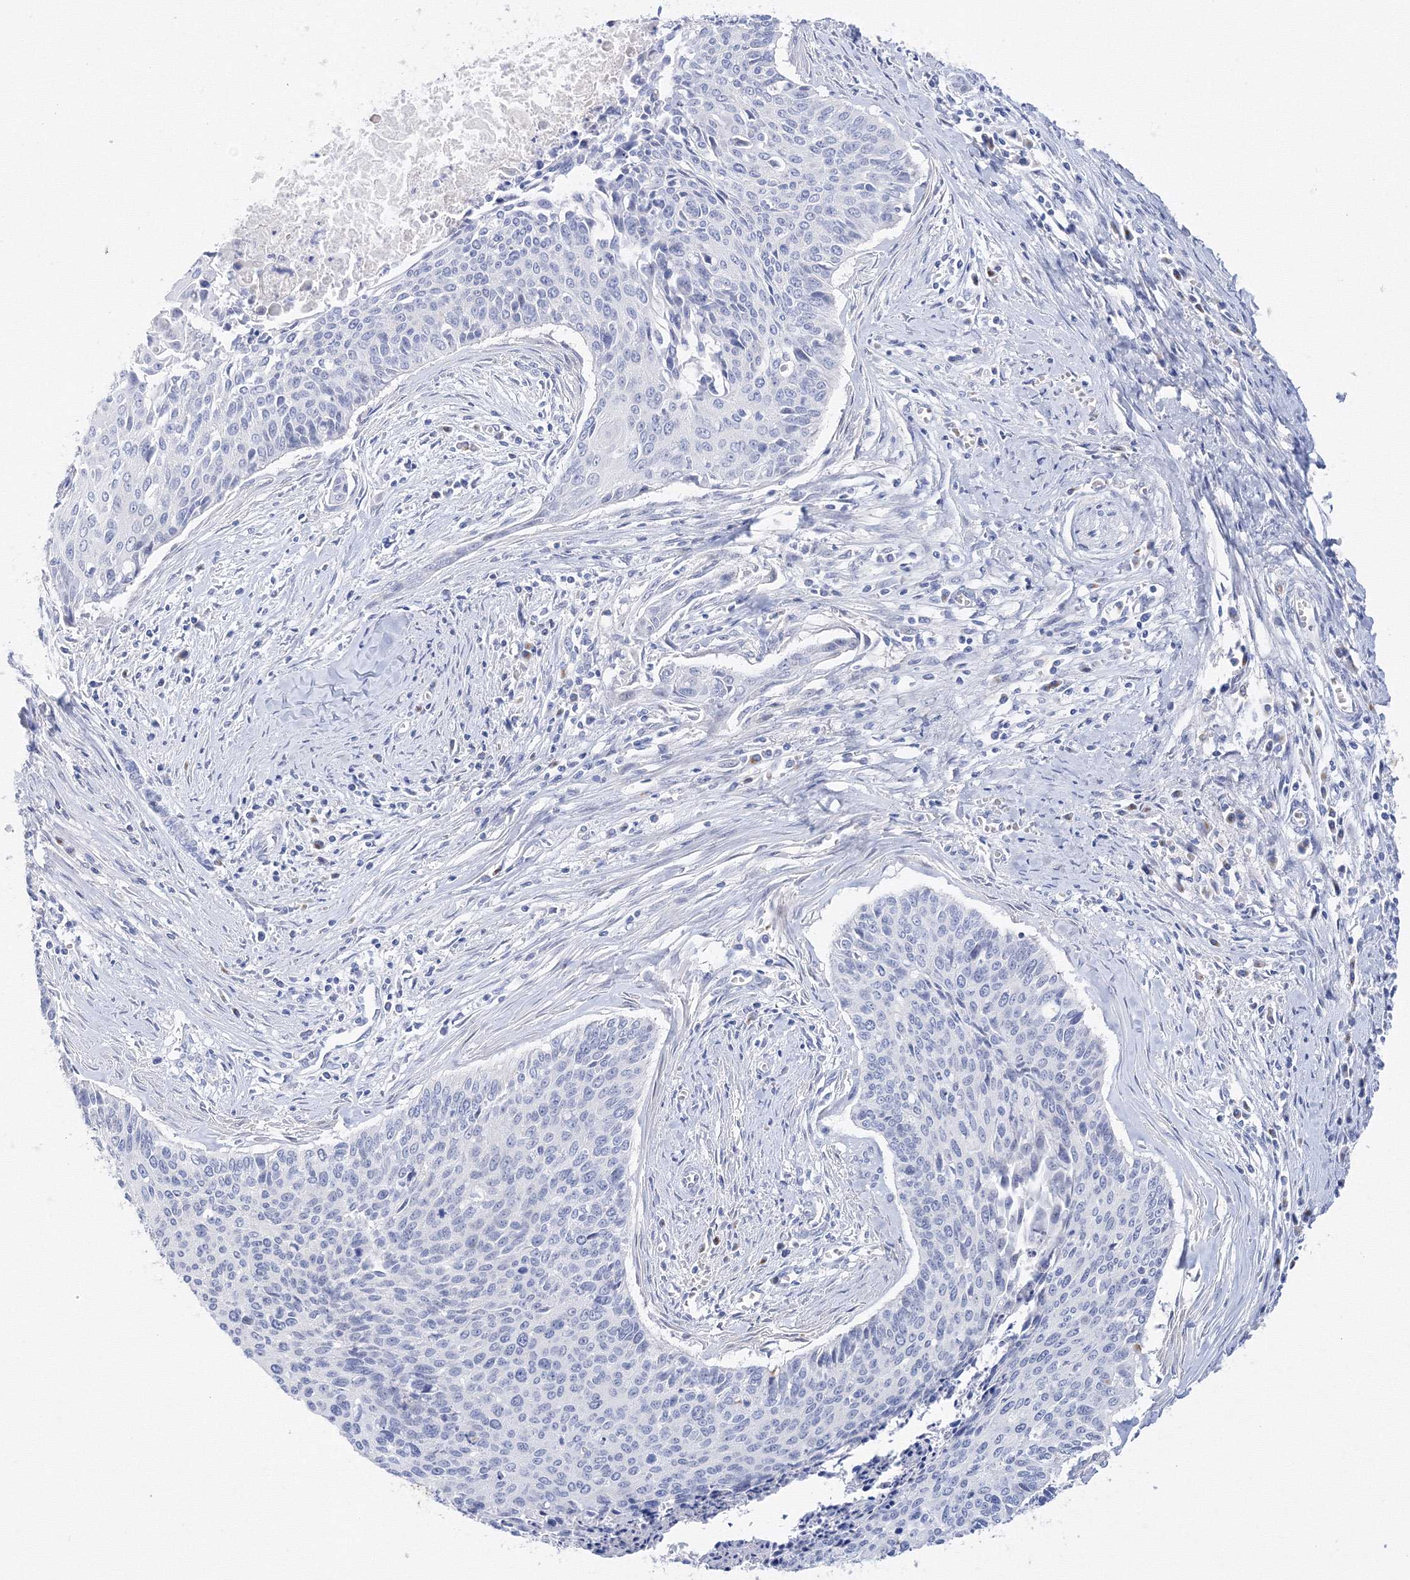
{"staining": {"intensity": "negative", "quantity": "none", "location": "none"}, "tissue": "cervical cancer", "cell_type": "Tumor cells", "image_type": "cancer", "snomed": [{"axis": "morphology", "description": "Squamous cell carcinoma, NOS"}, {"axis": "topography", "description": "Cervix"}], "caption": "IHC micrograph of cervical cancer stained for a protein (brown), which shows no positivity in tumor cells. Brightfield microscopy of immunohistochemistry stained with DAB (3,3'-diaminobenzidine) (brown) and hematoxylin (blue), captured at high magnification.", "gene": "TAMM41", "patient": {"sex": "female", "age": 55}}